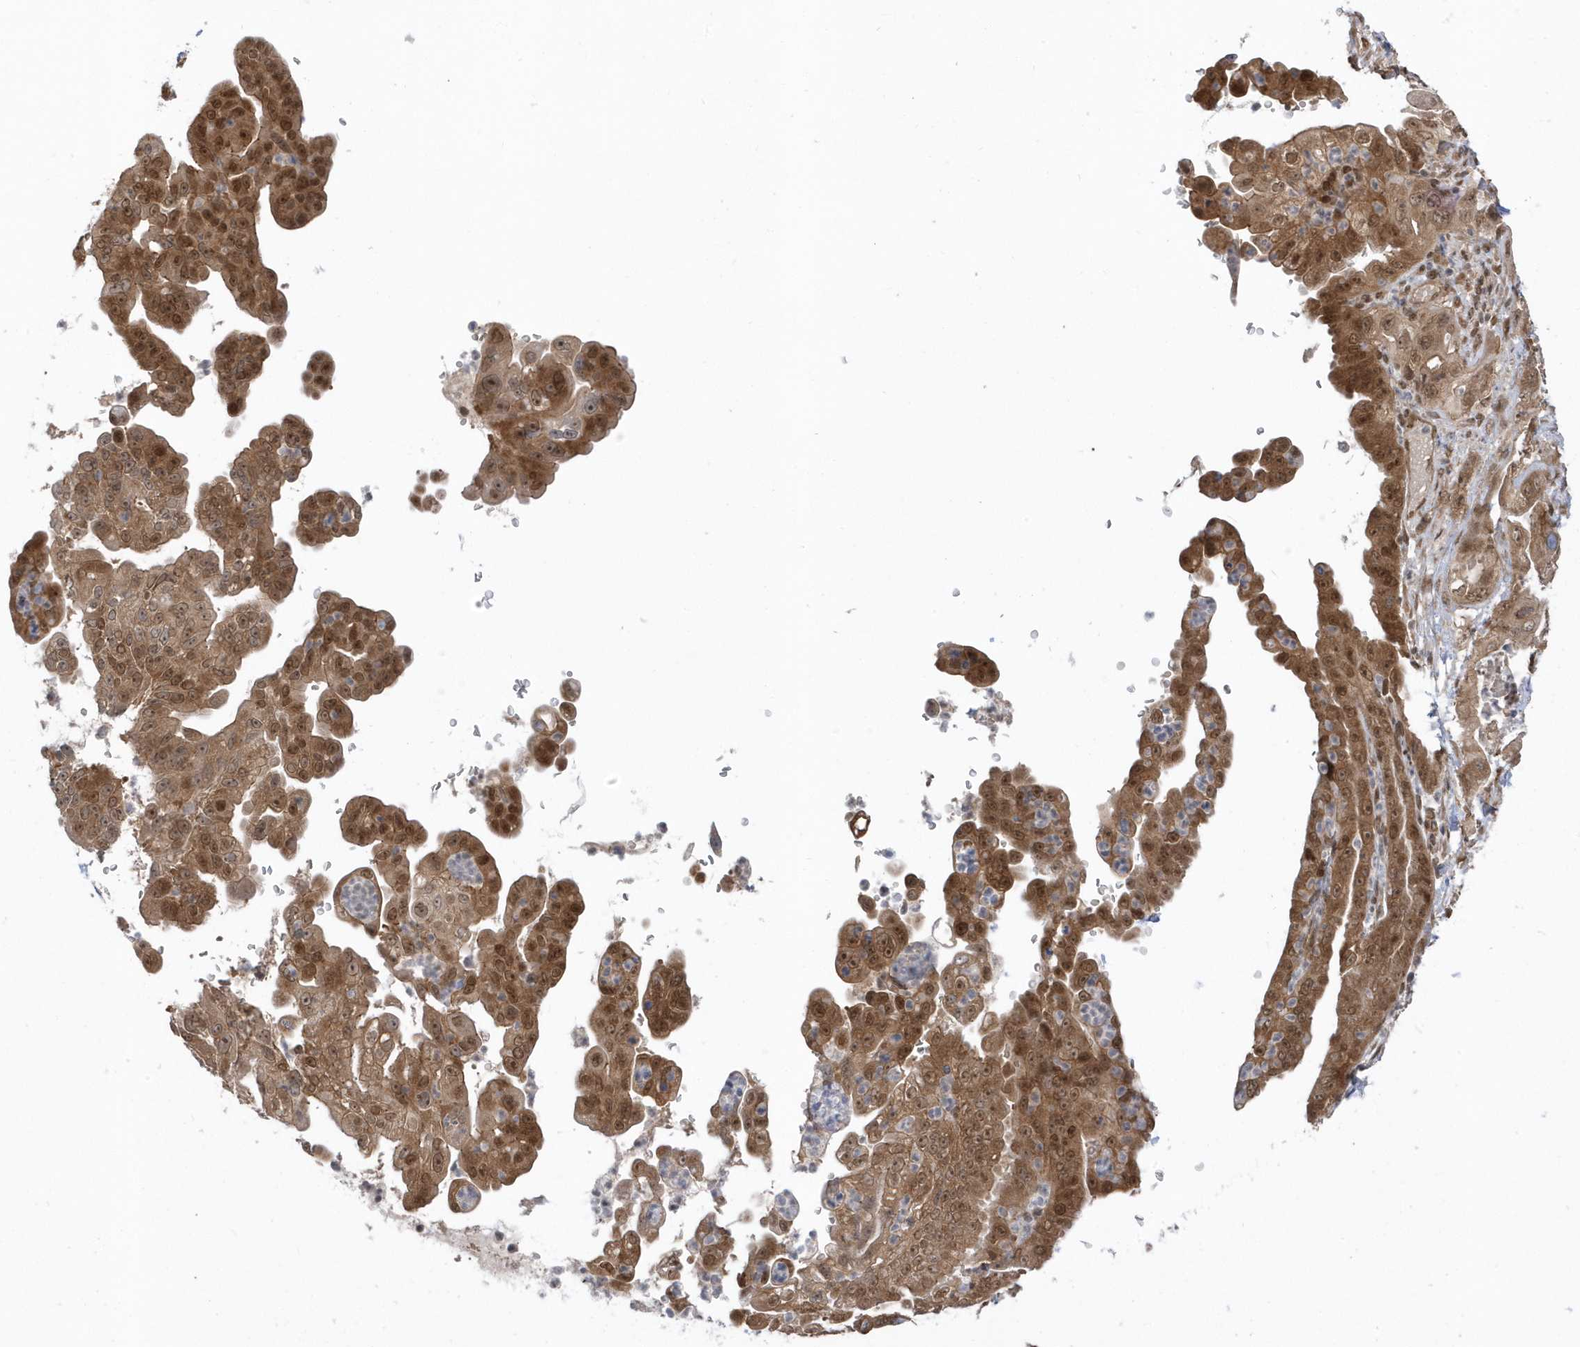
{"staining": {"intensity": "moderate", "quantity": ">75%", "location": "cytoplasmic/membranous,nuclear"}, "tissue": "pancreatic cancer", "cell_type": "Tumor cells", "image_type": "cancer", "snomed": [{"axis": "morphology", "description": "Adenocarcinoma, NOS"}, {"axis": "topography", "description": "Pancreas"}], "caption": "An image of pancreatic cancer (adenocarcinoma) stained for a protein reveals moderate cytoplasmic/membranous and nuclear brown staining in tumor cells.", "gene": "USP53", "patient": {"sex": "female", "age": 78}}